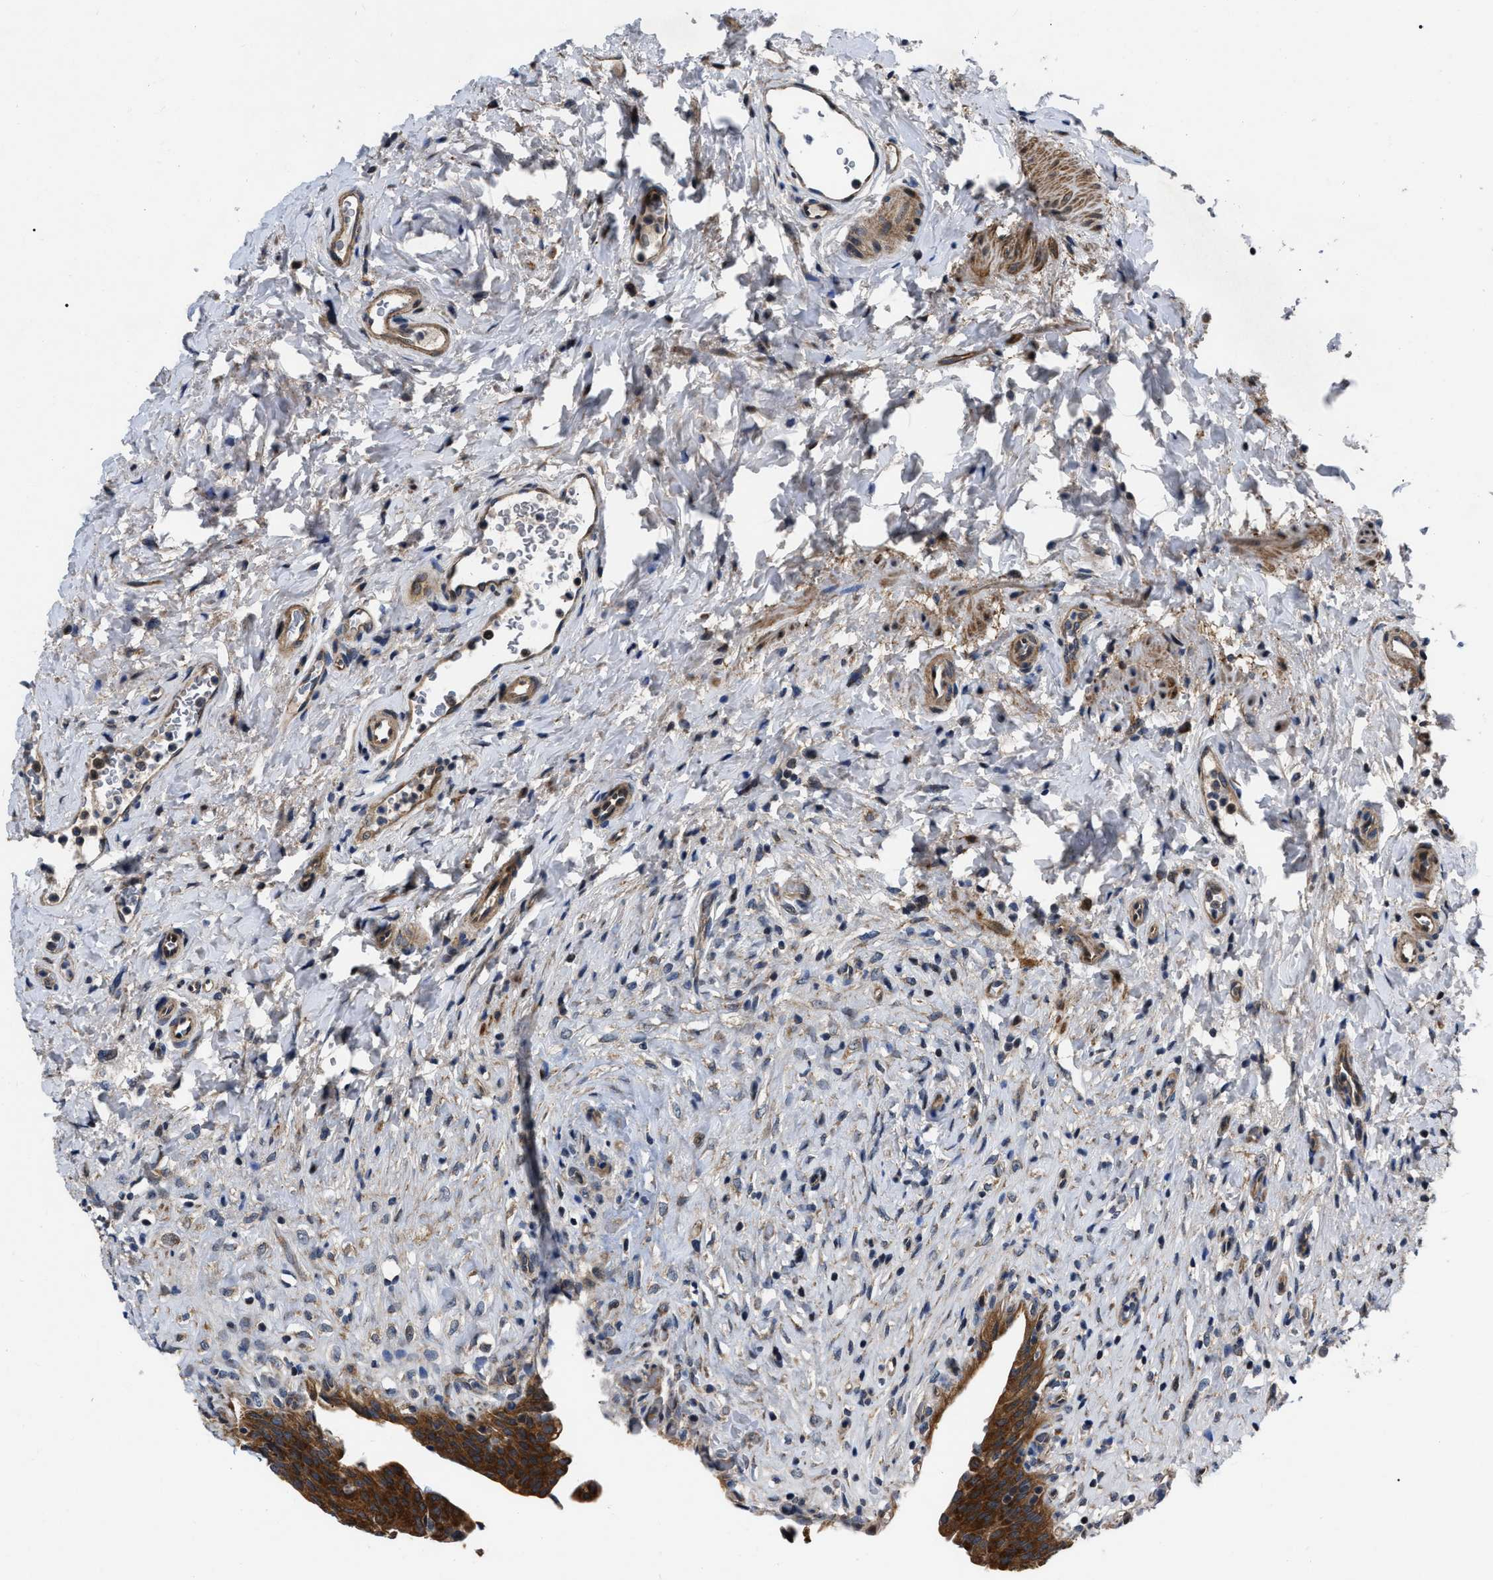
{"staining": {"intensity": "strong", "quantity": ">75%", "location": "cytoplasmic/membranous,nuclear"}, "tissue": "urinary bladder", "cell_type": "Urothelial cells", "image_type": "normal", "snomed": [{"axis": "morphology", "description": "Urothelial carcinoma, High grade"}, {"axis": "topography", "description": "Urinary bladder"}], "caption": "Immunohistochemical staining of benign human urinary bladder displays >75% levels of strong cytoplasmic/membranous,nuclear protein expression in about >75% of urothelial cells. The staining was performed using DAB to visualize the protein expression in brown, while the nuclei were stained in blue with hematoxylin (Magnification: 20x).", "gene": "PPWD1", "patient": {"sex": "male", "age": 46}}